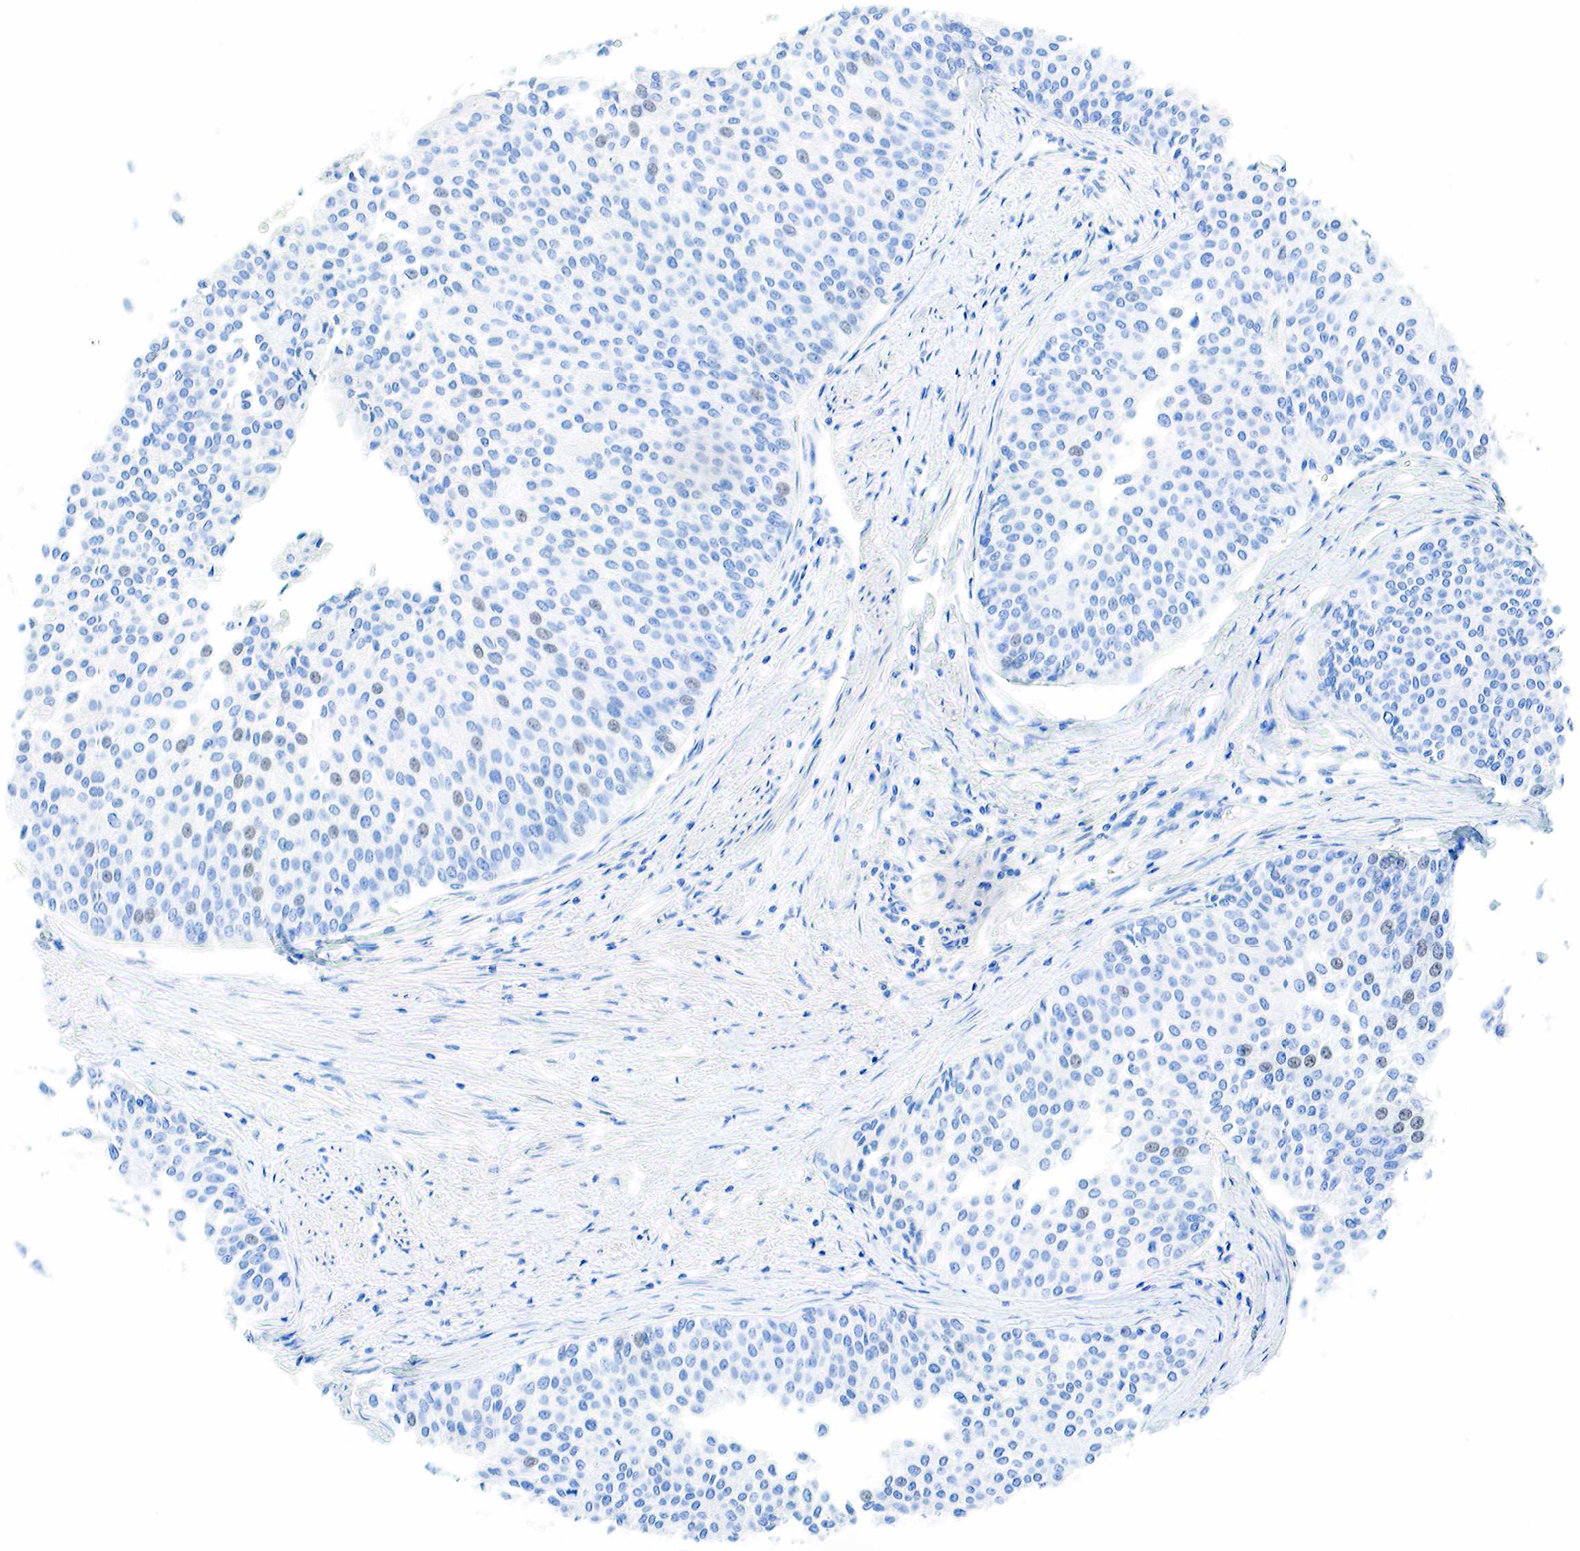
{"staining": {"intensity": "weak", "quantity": "<25%", "location": "nuclear"}, "tissue": "urothelial cancer", "cell_type": "Tumor cells", "image_type": "cancer", "snomed": [{"axis": "morphology", "description": "Urothelial carcinoma, Low grade"}, {"axis": "topography", "description": "Urinary bladder"}], "caption": "Human urothelial carcinoma (low-grade) stained for a protein using immunohistochemistry reveals no staining in tumor cells.", "gene": "INHA", "patient": {"sex": "female", "age": 73}}